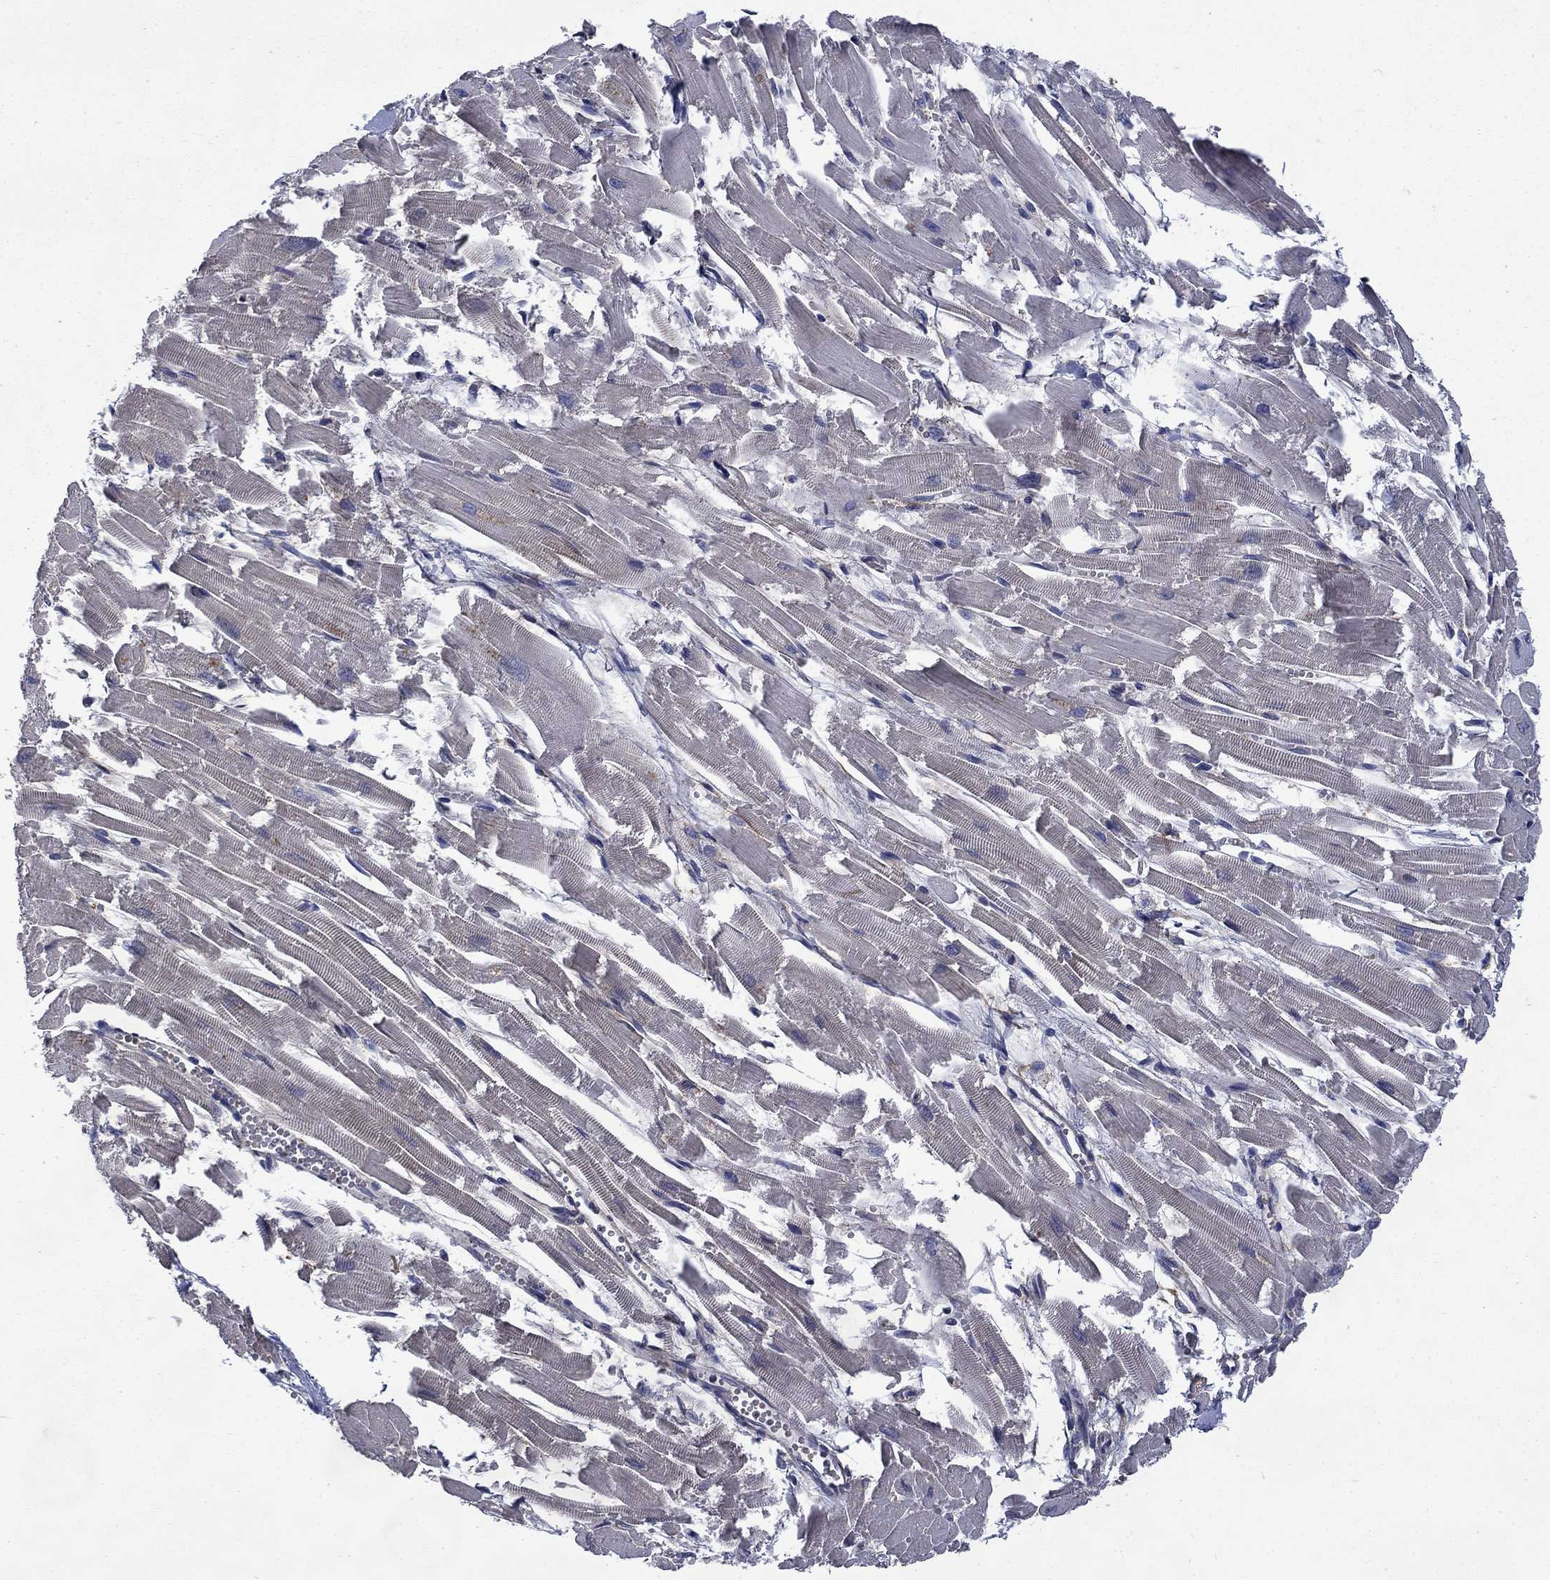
{"staining": {"intensity": "negative", "quantity": "none", "location": "none"}, "tissue": "heart muscle", "cell_type": "Cardiomyocytes", "image_type": "normal", "snomed": [{"axis": "morphology", "description": "Normal tissue, NOS"}, {"axis": "topography", "description": "Heart"}], "caption": "An immunohistochemistry (IHC) micrograph of normal heart muscle is shown. There is no staining in cardiomyocytes of heart muscle.", "gene": "HSPA12A", "patient": {"sex": "female", "age": 52}}